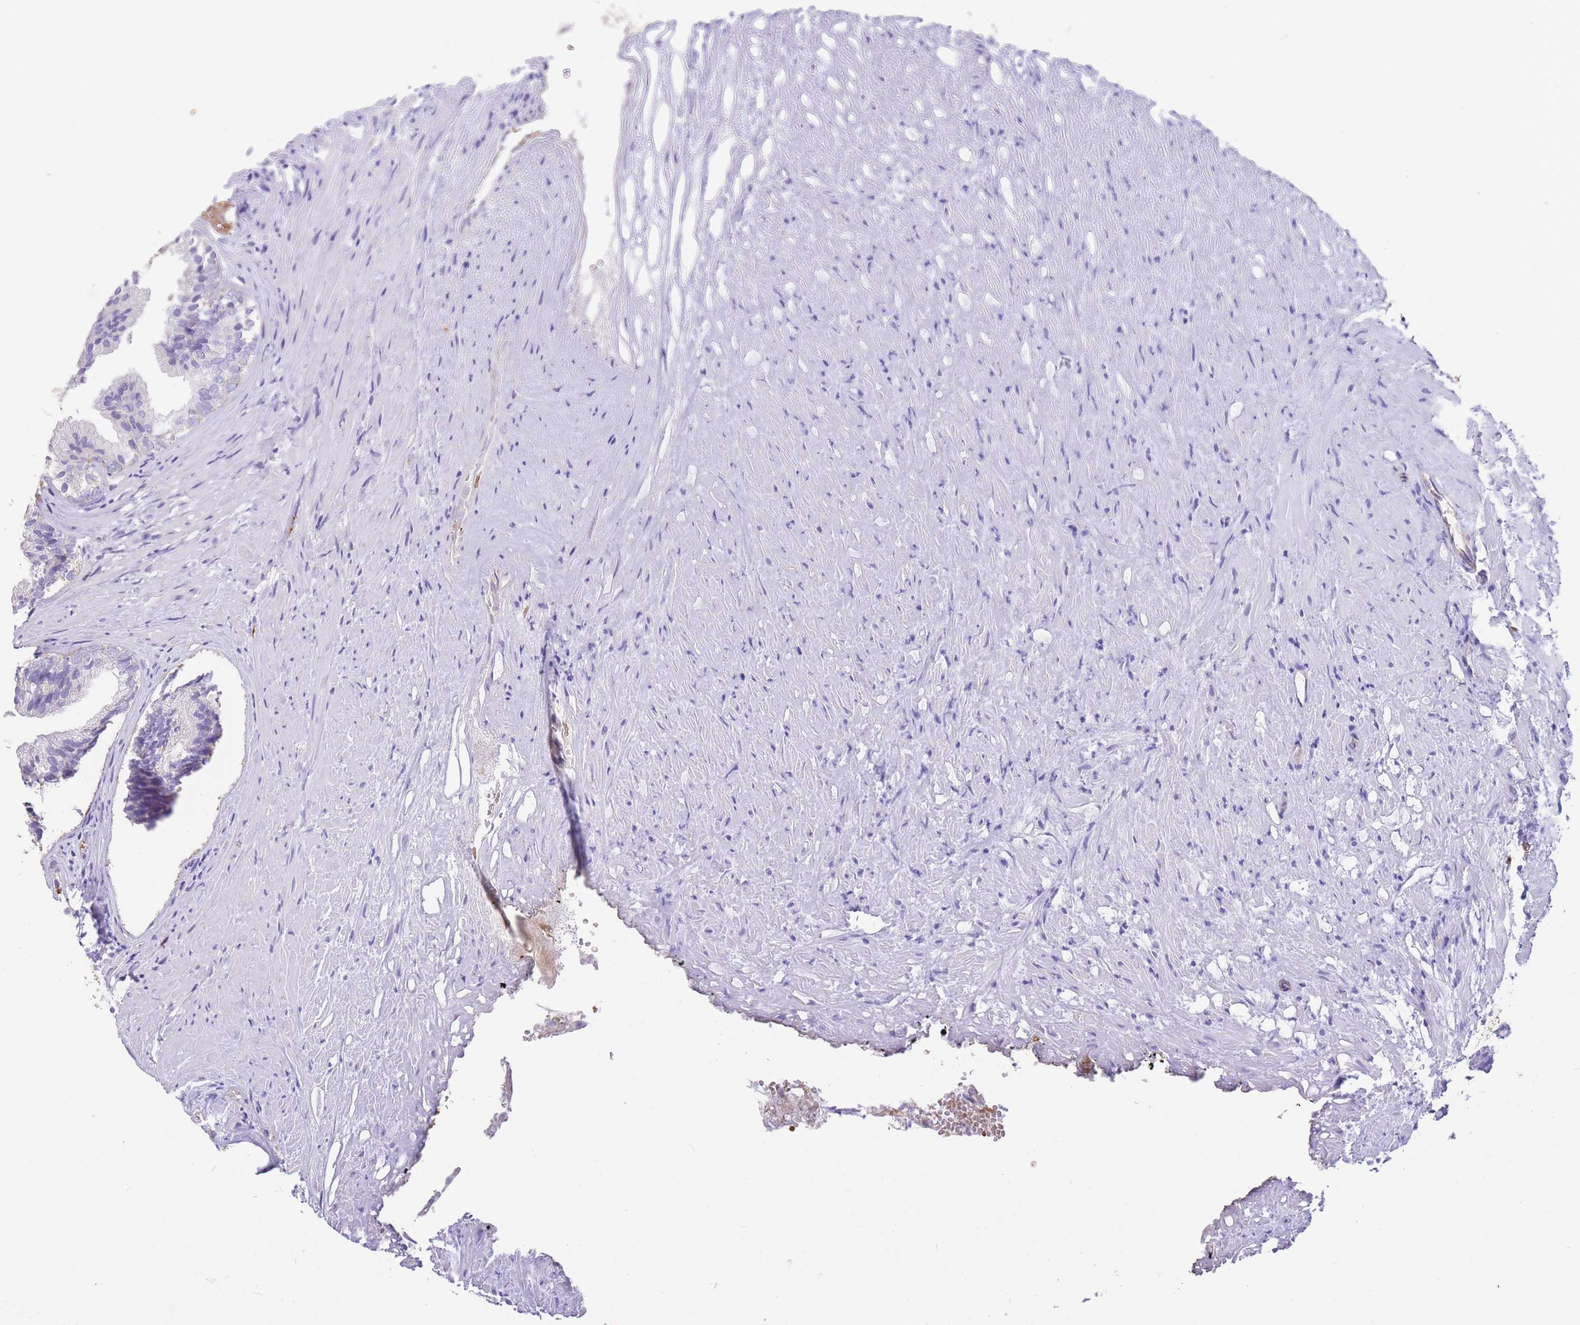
{"staining": {"intensity": "moderate", "quantity": "<25%", "location": "cytoplasmic/membranous"}, "tissue": "prostate", "cell_type": "Glandular cells", "image_type": "normal", "snomed": [{"axis": "morphology", "description": "Normal tissue, NOS"}, {"axis": "topography", "description": "Prostate"}], "caption": "Moderate cytoplasmic/membranous positivity for a protein is appreciated in approximately <25% of glandular cells of normal prostate using immunohistochemistry.", "gene": "ANKRD53", "patient": {"sex": "male", "age": 76}}